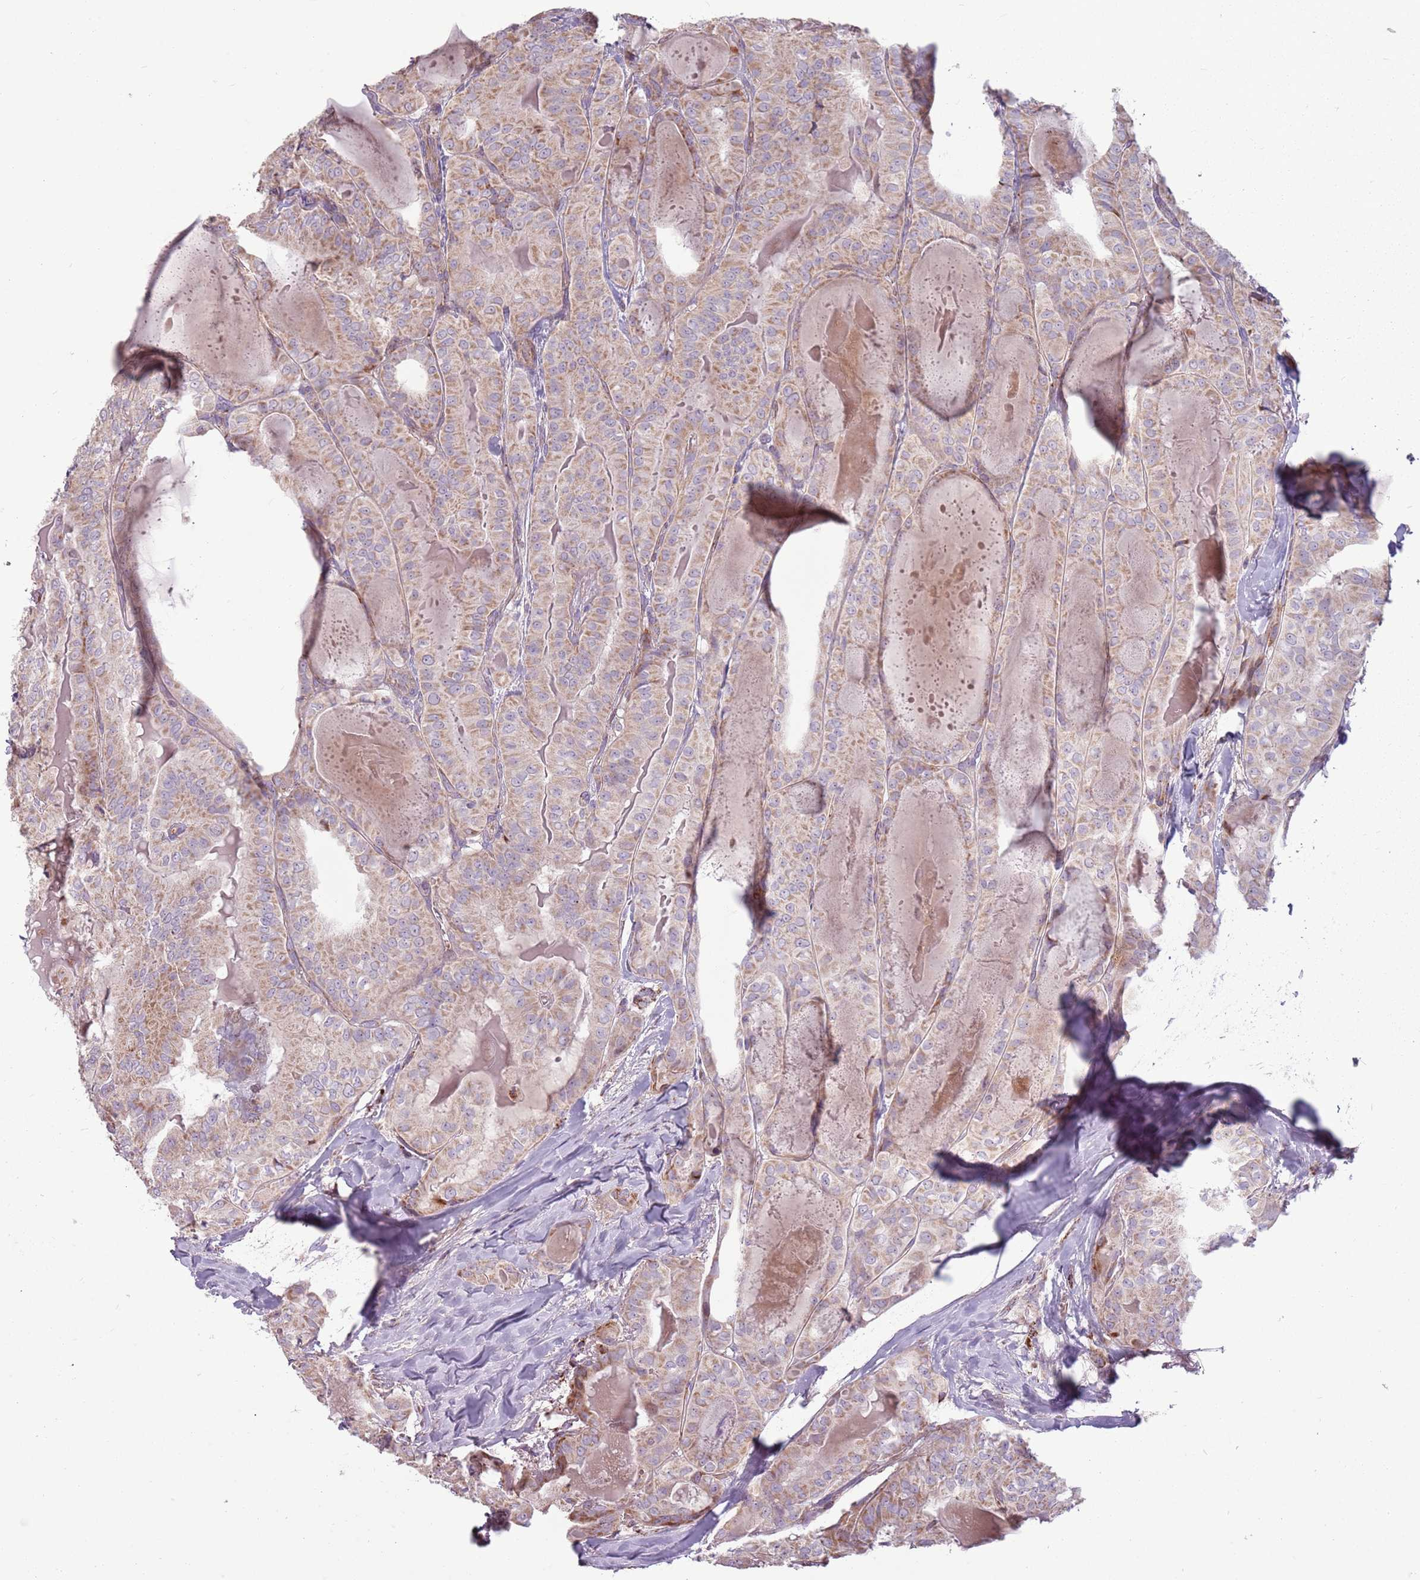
{"staining": {"intensity": "moderate", "quantity": ">75%", "location": "cytoplasmic/membranous"}, "tissue": "thyroid cancer", "cell_type": "Tumor cells", "image_type": "cancer", "snomed": [{"axis": "morphology", "description": "Papillary adenocarcinoma, NOS"}, {"axis": "topography", "description": "Thyroid gland"}], "caption": "Immunohistochemical staining of human thyroid cancer (papillary adenocarcinoma) demonstrates moderate cytoplasmic/membranous protein positivity in about >75% of tumor cells.", "gene": "ZNF530", "patient": {"sex": "female", "age": 68}}